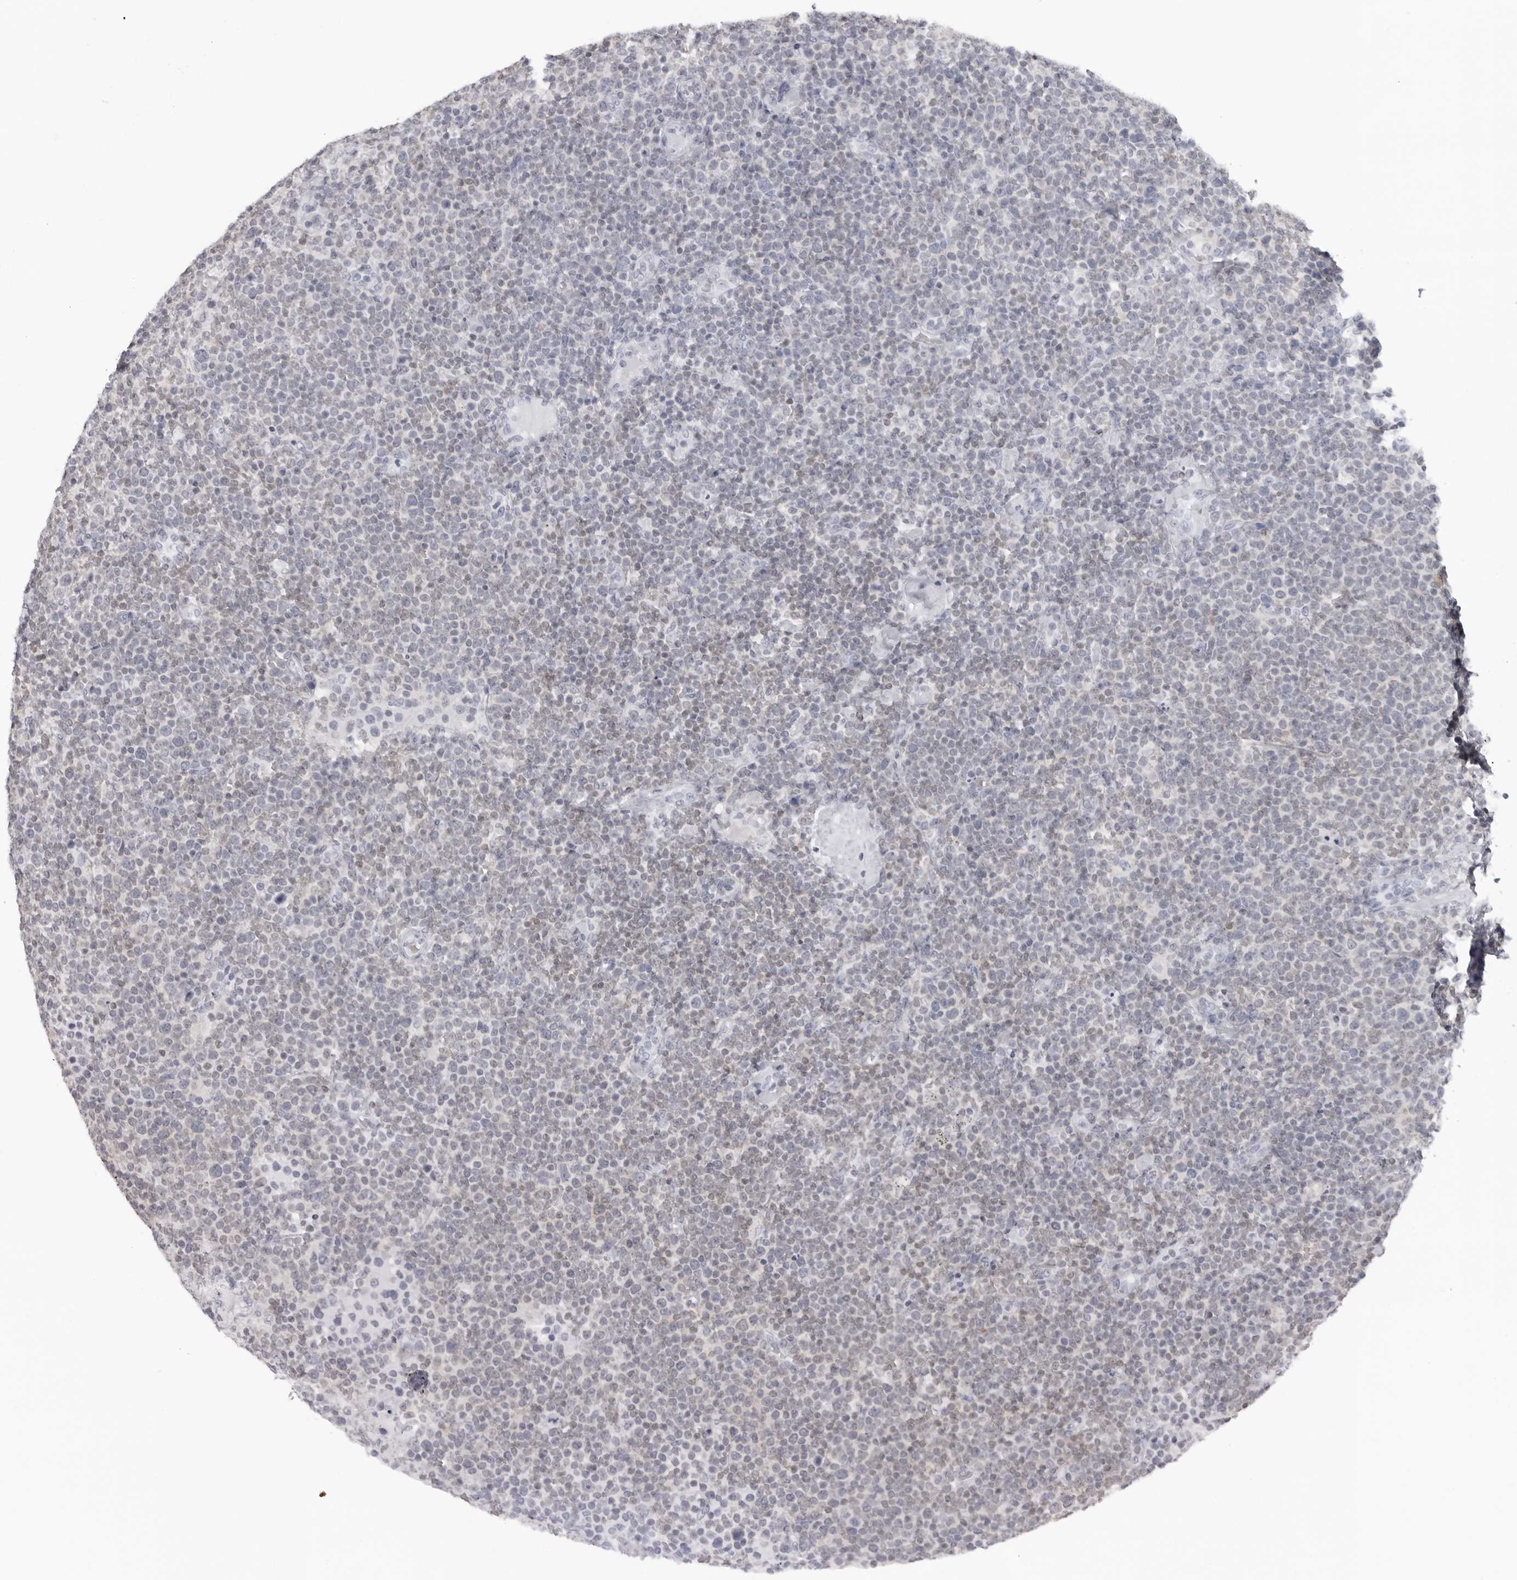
{"staining": {"intensity": "negative", "quantity": "none", "location": "none"}, "tissue": "lymphoma", "cell_type": "Tumor cells", "image_type": "cancer", "snomed": [{"axis": "morphology", "description": "Malignant lymphoma, non-Hodgkin's type, High grade"}, {"axis": "topography", "description": "Lymph node"}], "caption": "Immunohistochemistry photomicrograph of malignant lymphoma, non-Hodgkin's type (high-grade) stained for a protein (brown), which shows no positivity in tumor cells.", "gene": "EPB41", "patient": {"sex": "male", "age": 61}}